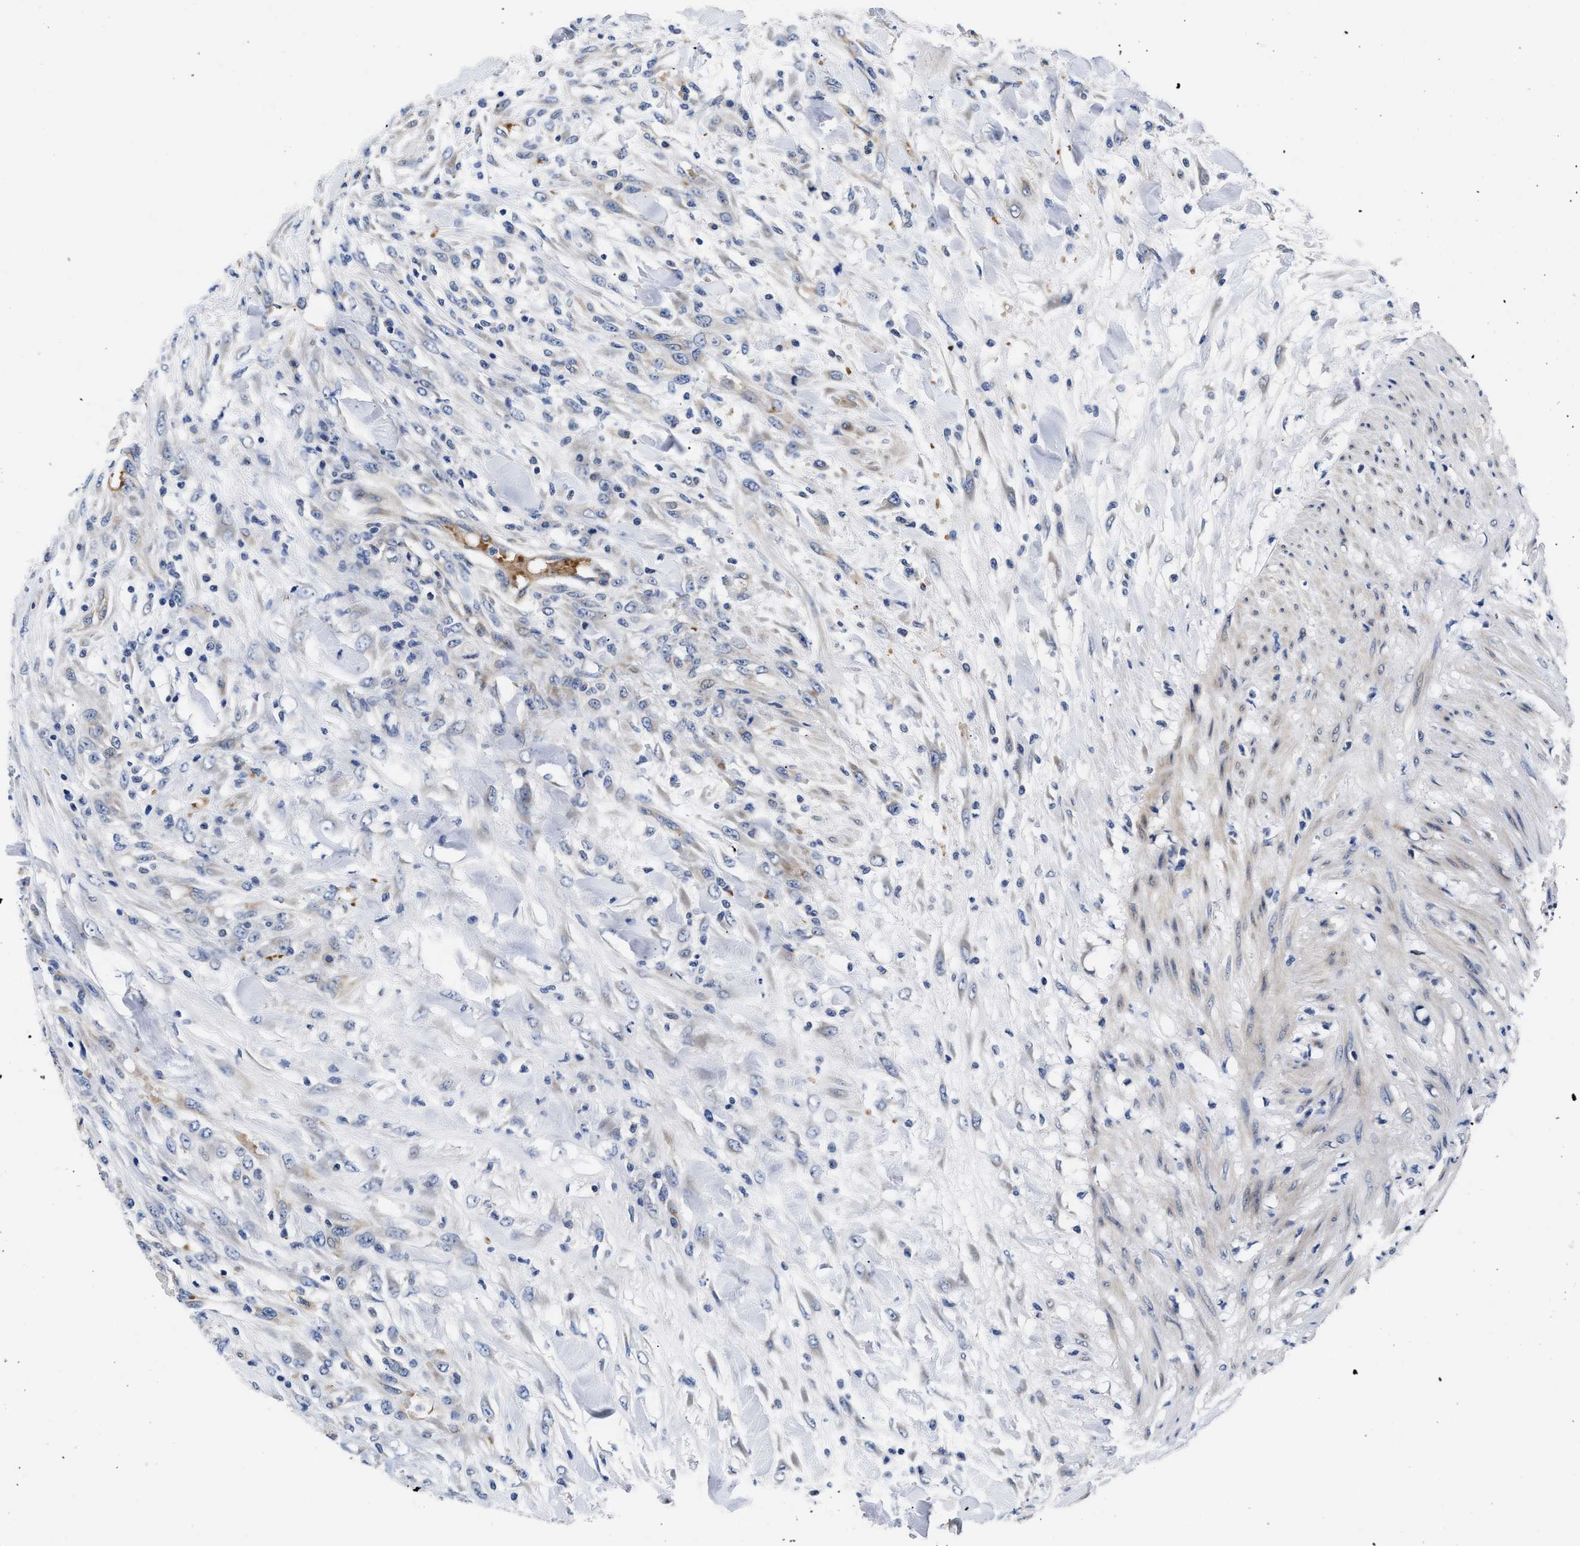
{"staining": {"intensity": "negative", "quantity": "none", "location": "none"}, "tissue": "testis cancer", "cell_type": "Tumor cells", "image_type": "cancer", "snomed": [{"axis": "morphology", "description": "Seminoma, NOS"}, {"axis": "topography", "description": "Testis"}], "caption": "Human testis cancer (seminoma) stained for a protein using immunohistochemistry (IHC) reveals no staining in tumor cells.", "gene": "RINT1", "patient": {"sex": "male", "age": 59}}